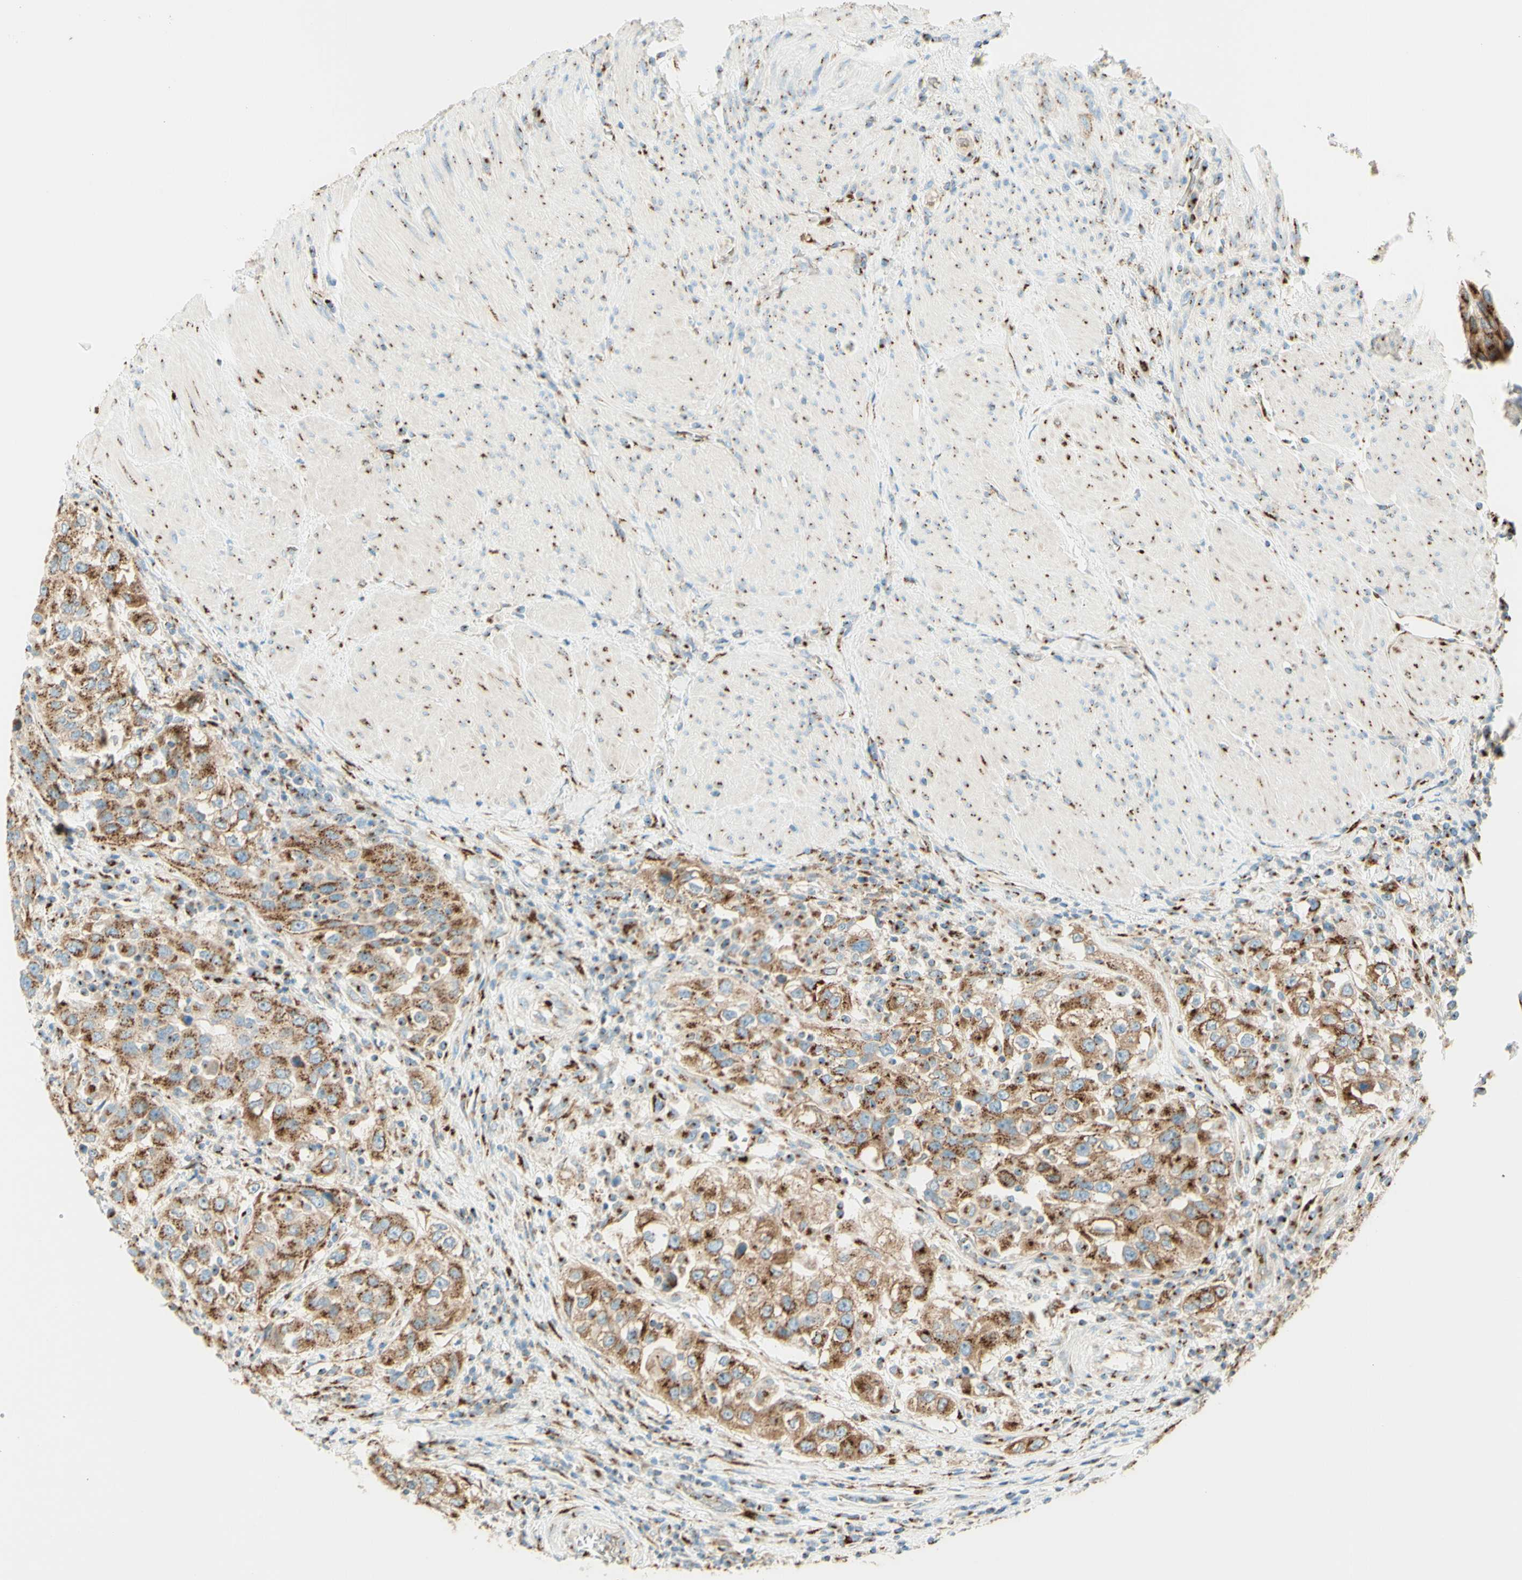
{"staining": {"intensity": "moderate", "quantity": ">75%", "location": "cytoplasmic/membranous"}, "tissue": "urothelial cancer", "cell_type": "Tumor cells", "image_type": "cancer", "snomed": [{"axis": "morphology", "description": "Urothelial carcinoma, High grade"}, {"axis": "topography", "description": "Urinary bladder"}], "caption": "An image showing moderate cytoplasmic/membranous positivity in approximately >75% of tumor cells in urothelial carcinoma (high-grade), as visualized by brown immunohistochemical staining.", "gene": "GOLGB1", "patient": {"sex": "female", "age": 80}}